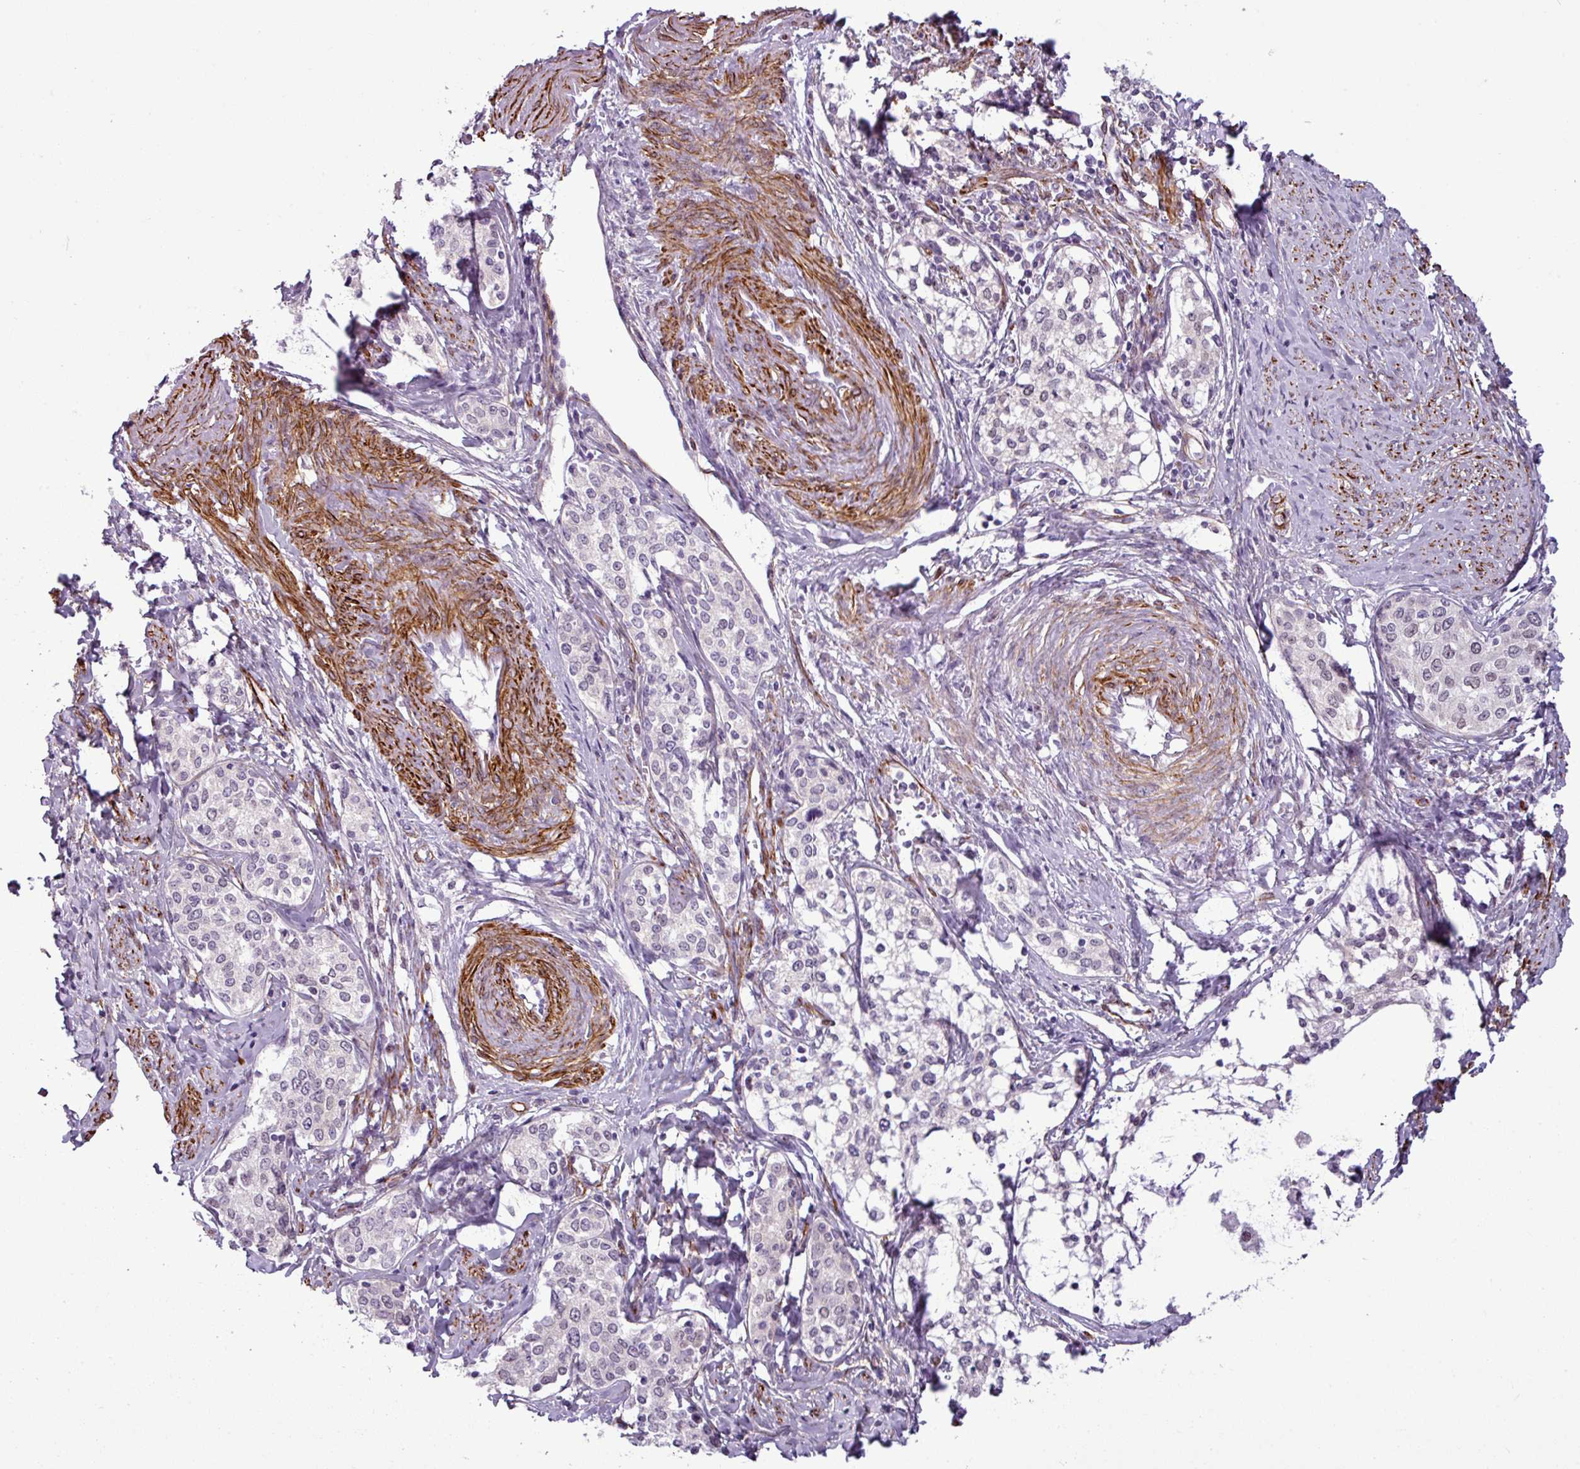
{"staining": {"intensity": "weak", "quantity": "<25%", "location": "nuclear"}, "tissue": "cervical cancer", "cell_type": "Tumor cells", "image_type": "cancer", "snomed": [{"axis": "morphology", "description": "Squamous cell carcinoma, NOS"}, {"axis": "morphology", "description": "Adenocarcinoma, NOS"}, {"axis": "topography", "description": "Cervix"}], "caption": "Immunohistochemical staining of cervical cancer (adenocarcinoma) reveals no significant positivity in tumor cells.", "gene": "ATP10A", "patient": {"sex": "female", "age": 52}}